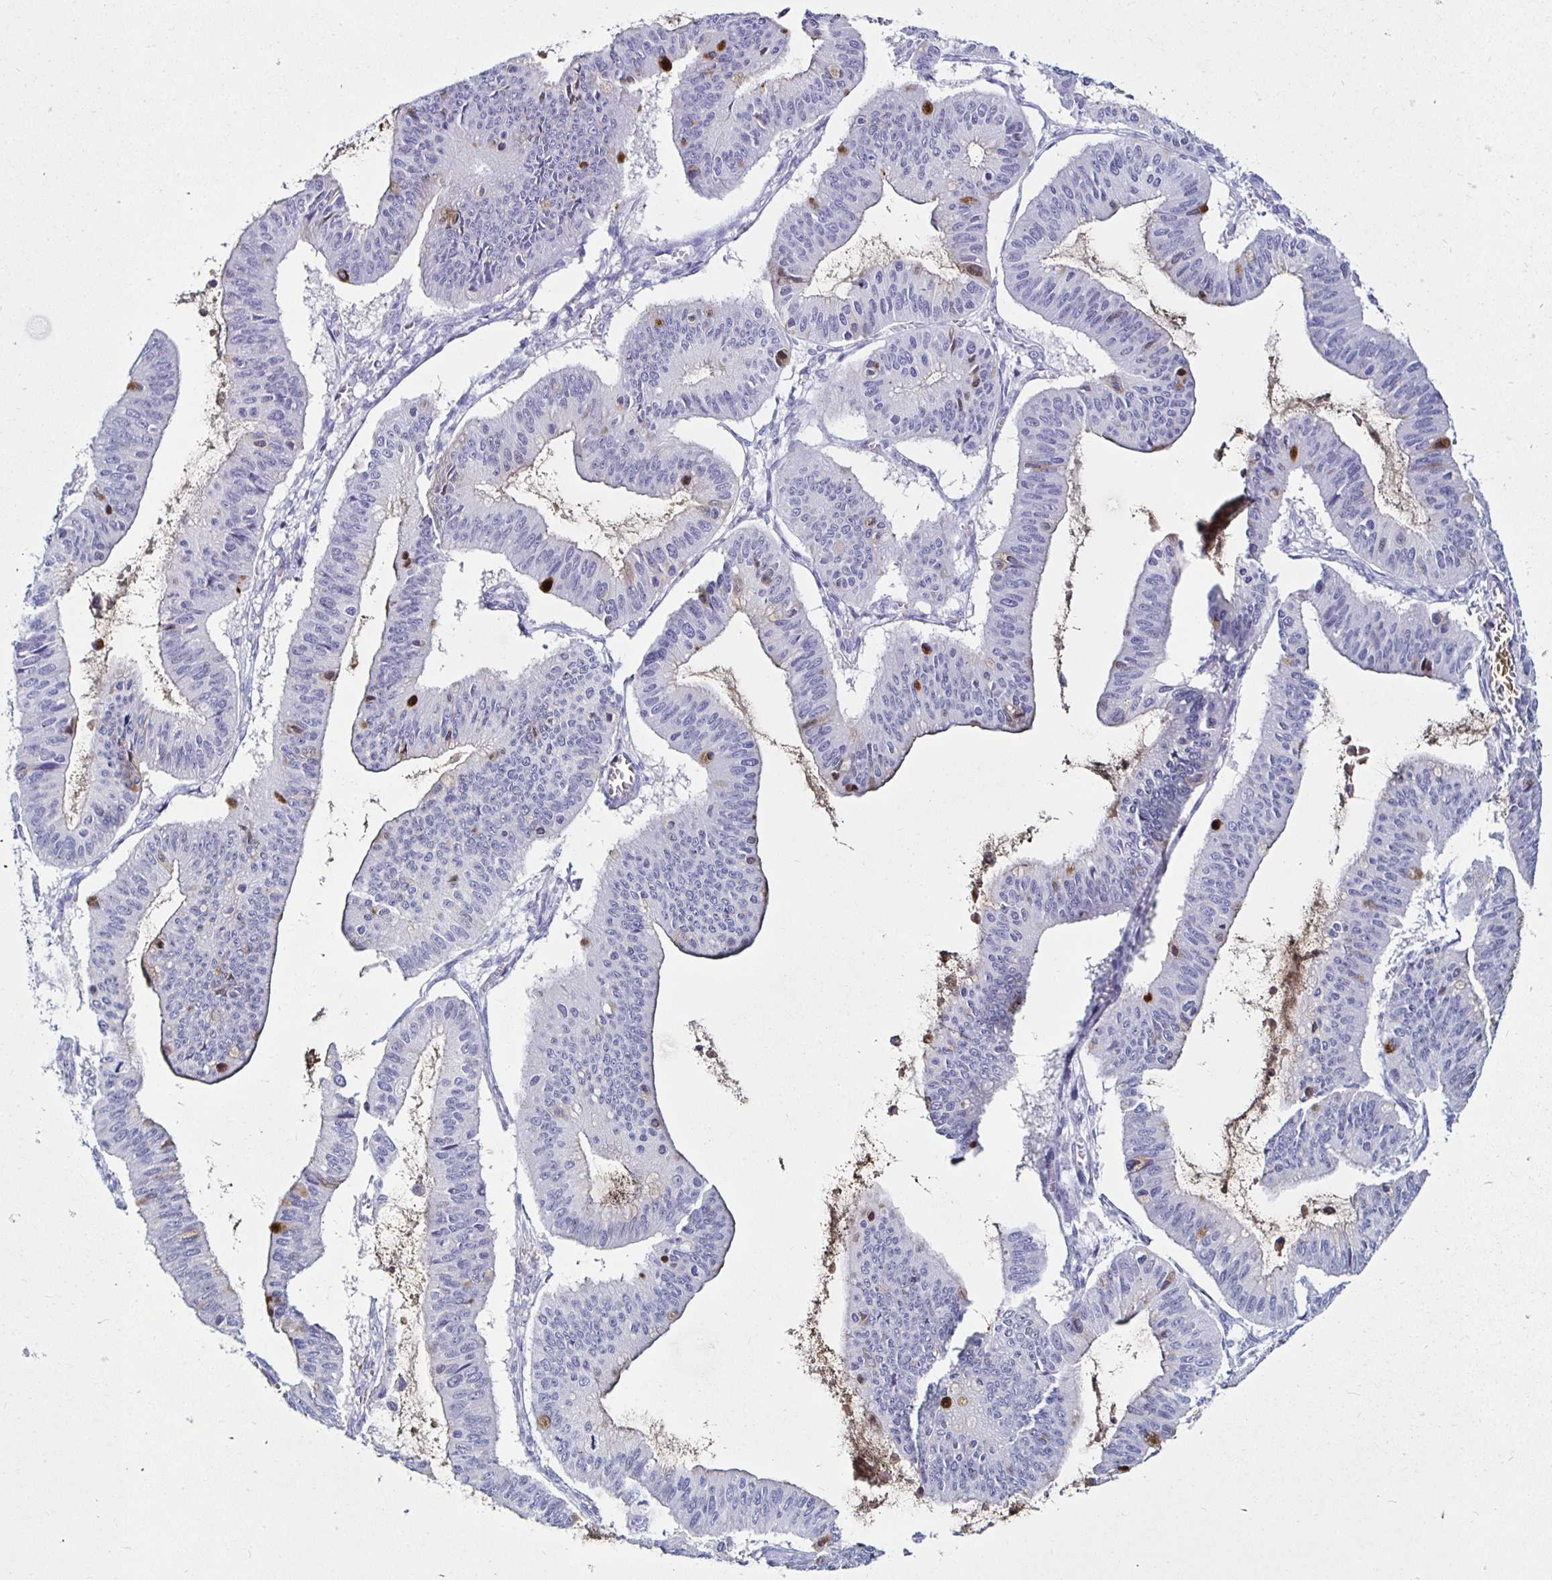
{"staining": {"intensity": "negative", "quantity": "none", "location": "none"}, "tissue": "ovarian cancer", "cell_type": "Tumor cells", "image_type": "cancer", "snomed": [{"axis": "morphology", "description": "Cystadenocarcinoma, mucinous, NOS"}, {"axis": "topography", "description": "Ovary"}], "caption": "The micrograph shows no staining of tumor cells in ovarian mucinous cystadenocarcinoma.", "gene": "TIMP1", "patient": {"sex": "female", "age": 72}}